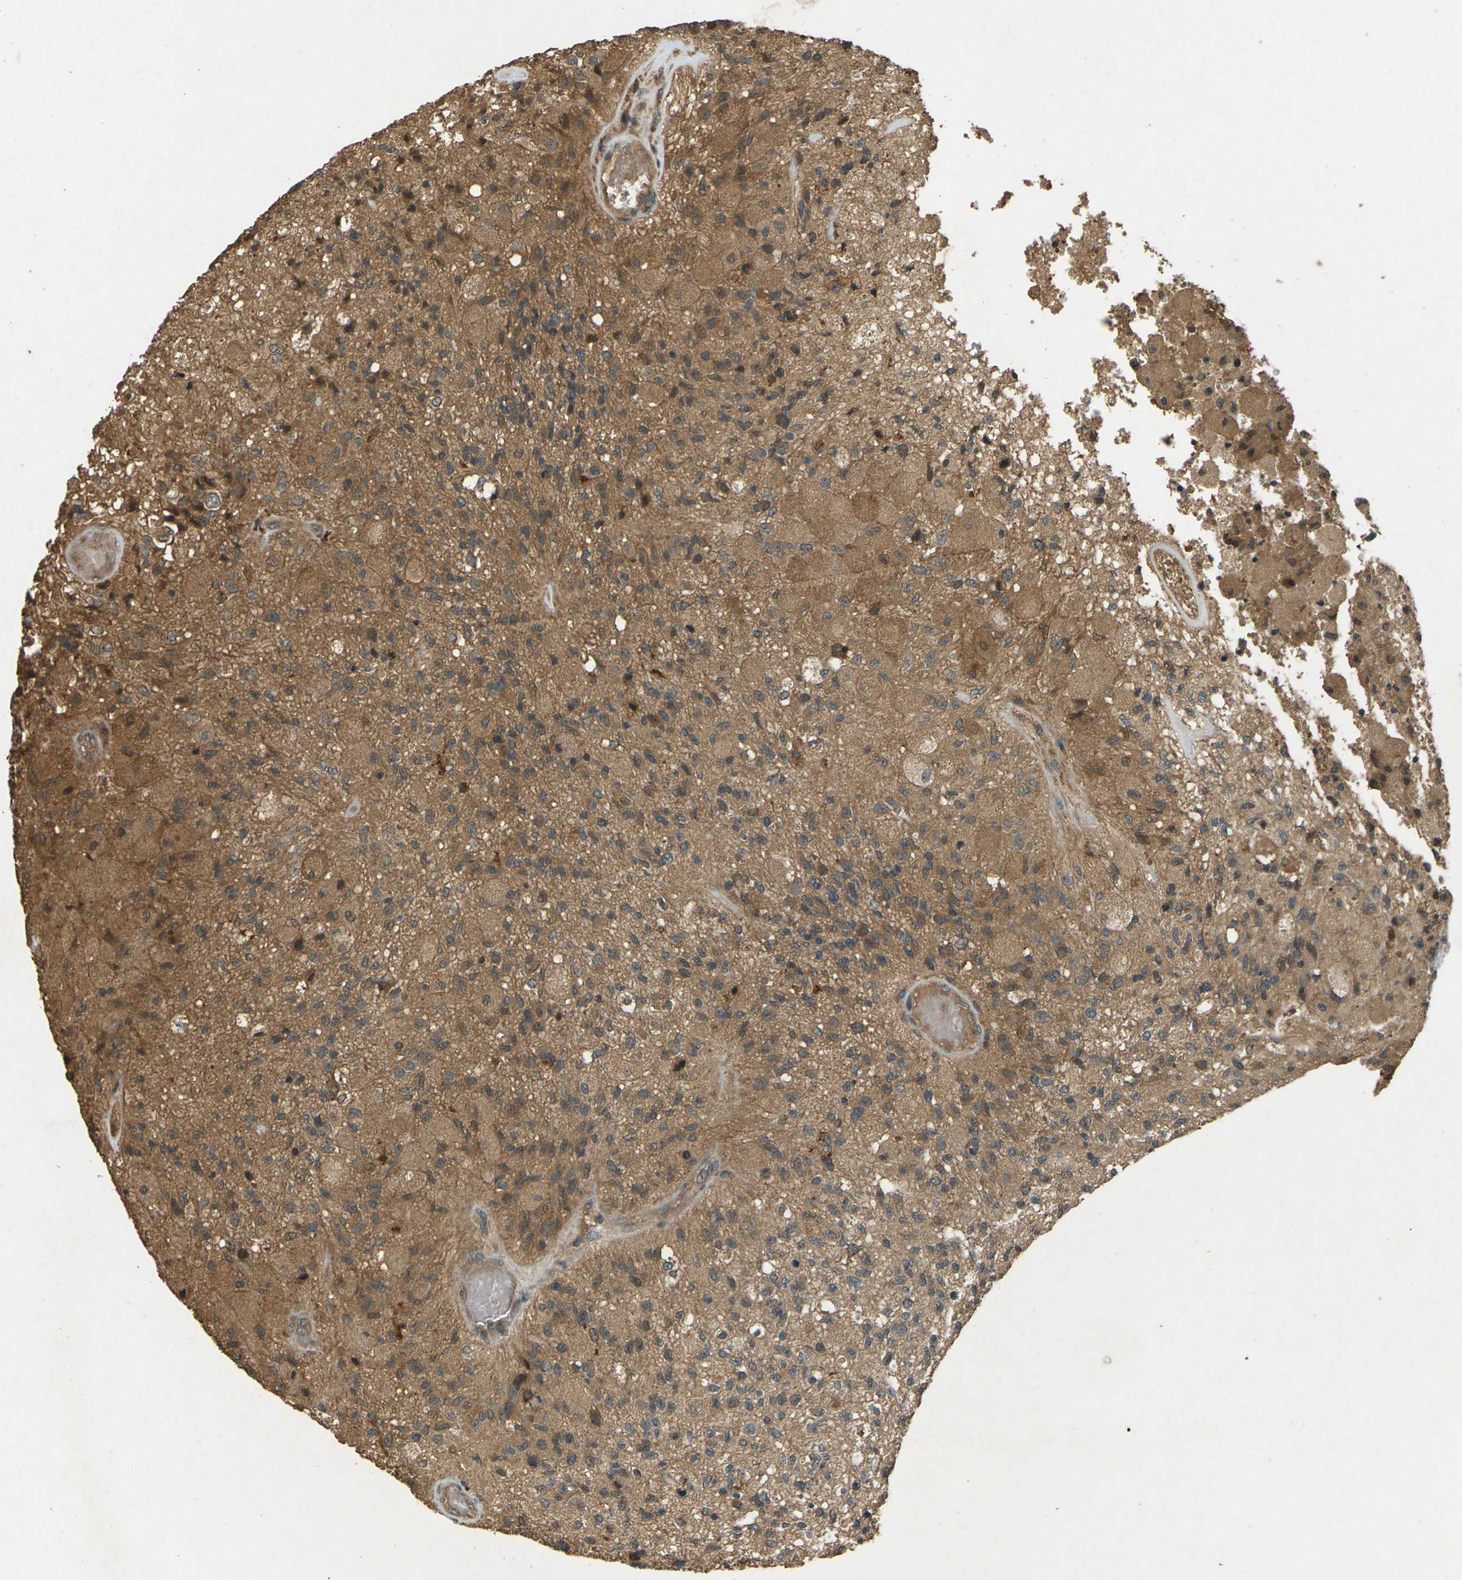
{"staining": {"intensity": "moderate", "quantity": ">75%", "location": "cytoplasmic/membranous"}, "tissue": "glioma", "cell_type": "Tumor cells", "image_type": "cancer", "snomed": [{"axis": "morphology", "description": "Normal tissue, NOS"}, {"axis": "morphology", "description": "Glioma, malignant, High grade"}, {"axis": "topography", "description": "Cerebral cortex"}], "caption": "High-magnification brightfield microscopy of glioma stained with DAB (brown) and counterstained with hematoxylin (blue). tumor cells exhibit moderate cytoplasmic/membranous positivity is identified in approximately>75% of cells.", "gene": "TAP1", "patient": {"sex": "male", "age": 77}}